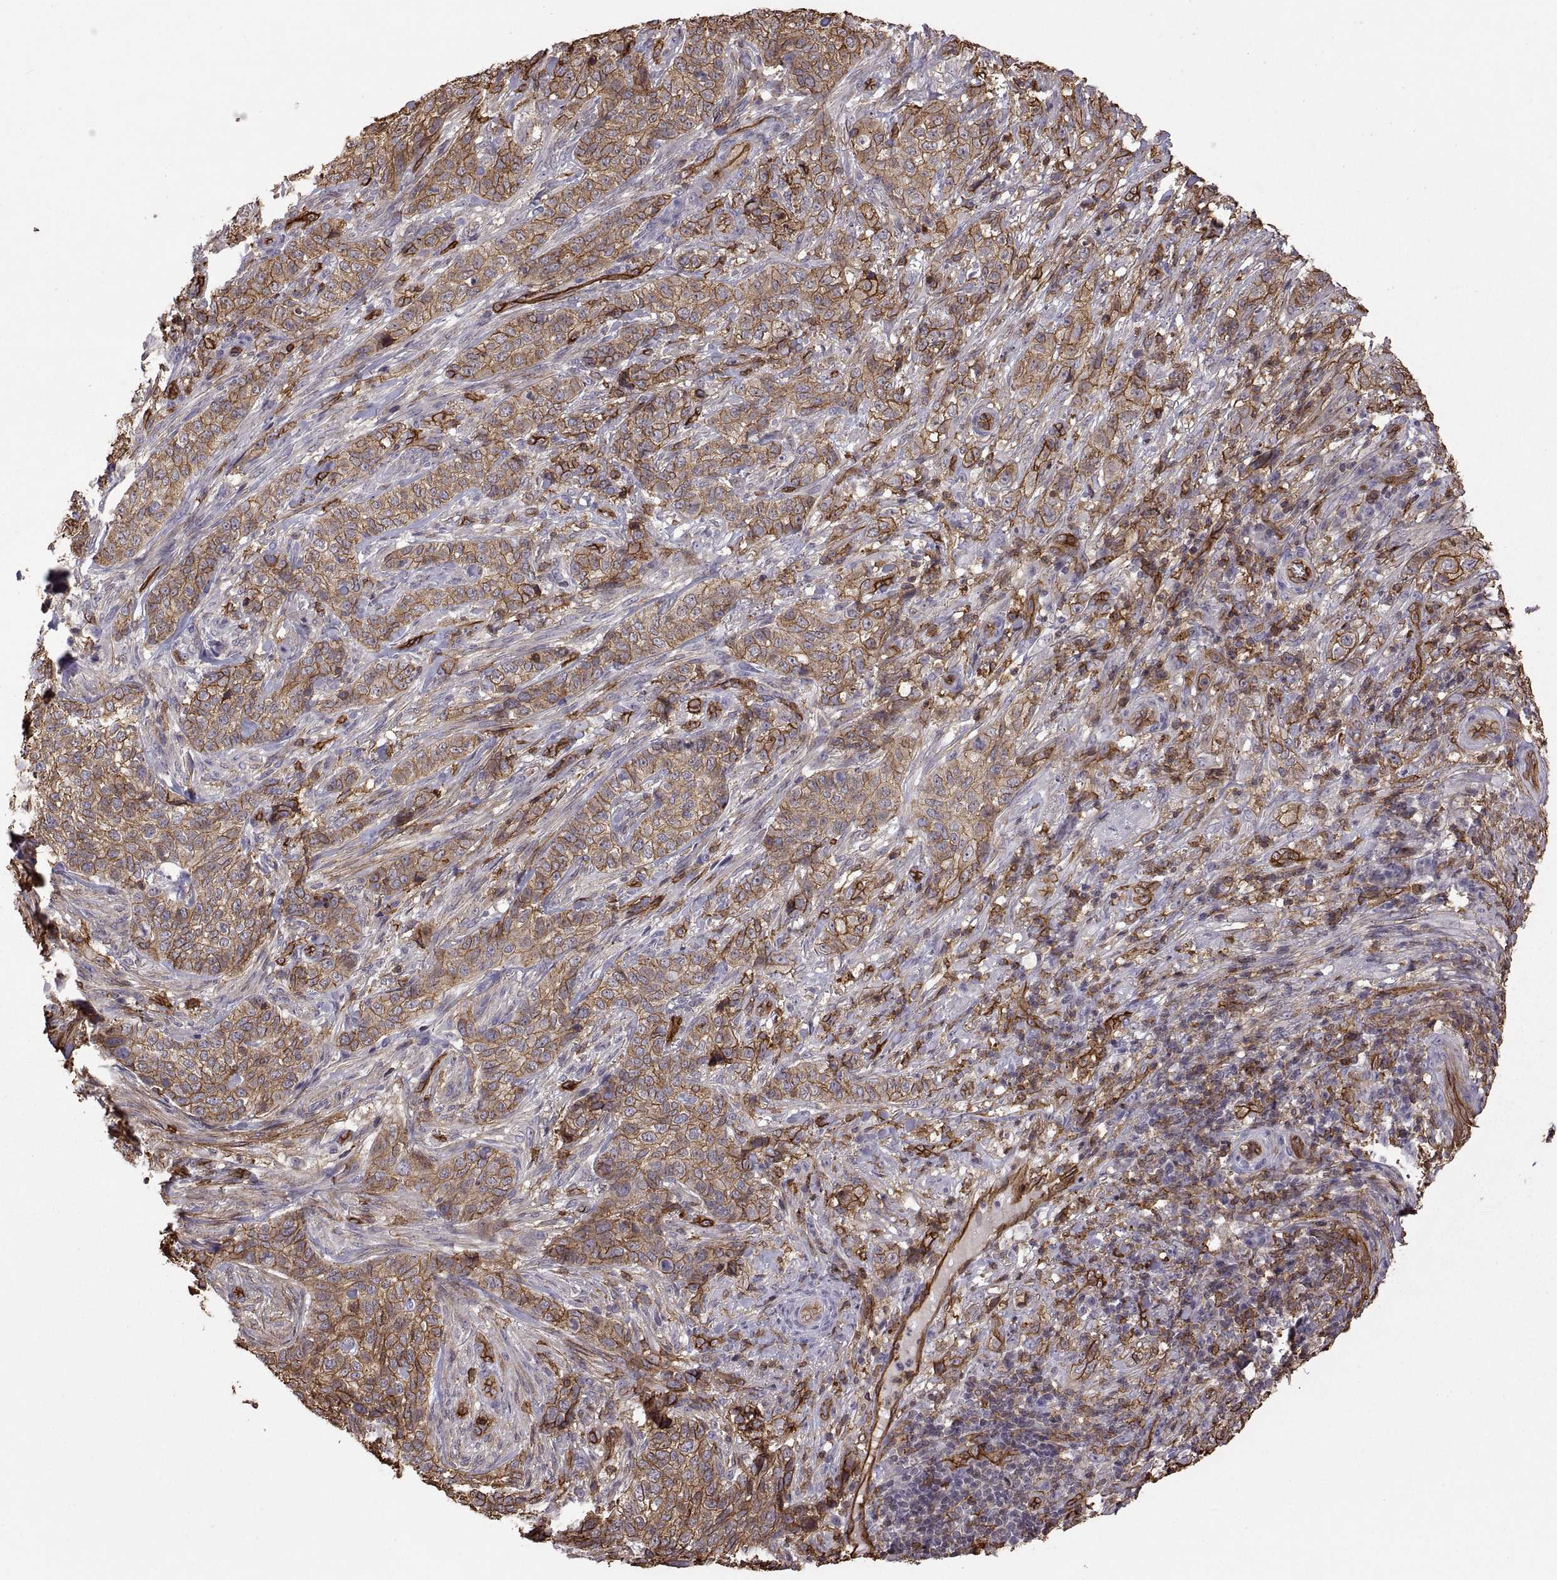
{"staining": {"intensity": "moderate", "quantity": ">75%", "location": "cytoplasmic/membranous"}, "tissue": "skin cancer", "cell_type": "Tumor cells", "image_type": "cancer", "snomed": [{"axis": "morphology", "description": "Basal cell carcinoma"}, {"axis": "topography", "description": "Skin"}], "caption": "A high-resolution histopathology image shows immunohistochemistry (IHC) staining of skin cancer (basal cell carcinoma), which displays moderate cytoplasmic/membranous positivity in about >75% of tumor cells. (Stains: DAB in brown, nuclei in blue, Microscopy: brightfield microscopy at high magnification).", "gene": "S100A10", "patient": {"sex": "female", "age": 69}}